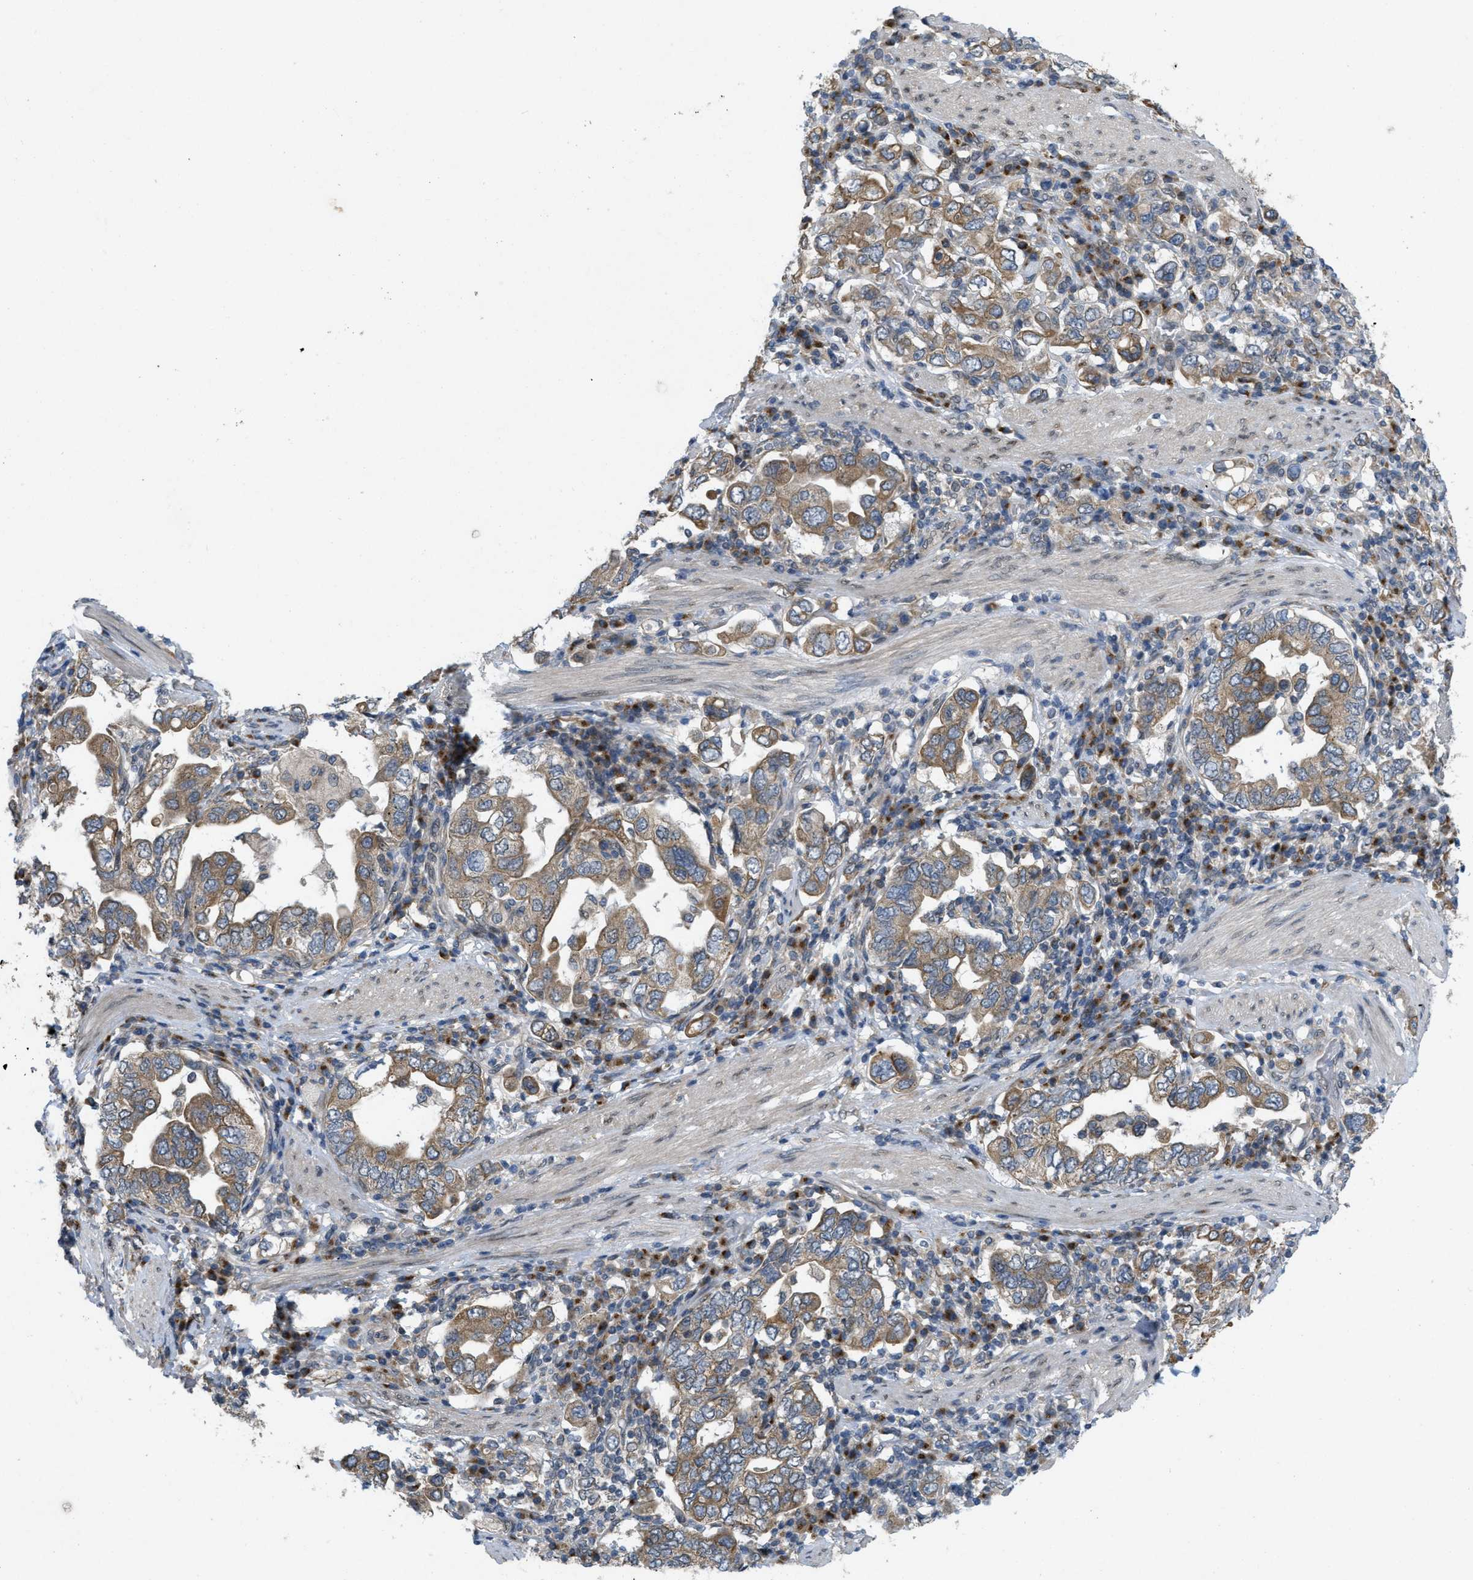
{"staining": {"intensity": "moderate", "quantity": ">75%", "location": "cytoplasmic/membranous"}, "tissue": "stomach cancer", "cell_type": "Tumor cells", "image_type": "cancer", "snomed": [{"axis": "morphology", "description": "Adenocarcinoma, NOS"}, {"axis": "topography", "description": "Stomach, upper"}], "caption": "The histopathology image shows a brown stain indicating the presence of a protein in the cytoplasmic/membranous of tumor cells in stomach cancer (adenocarcinoma). The staining was performed using DAB, with brown indicating positive protein expression. Nuclei are stained blue with hematoxylin.", "gene": "IFNLR1", "patient": {"sex": "male", "age": 62}}